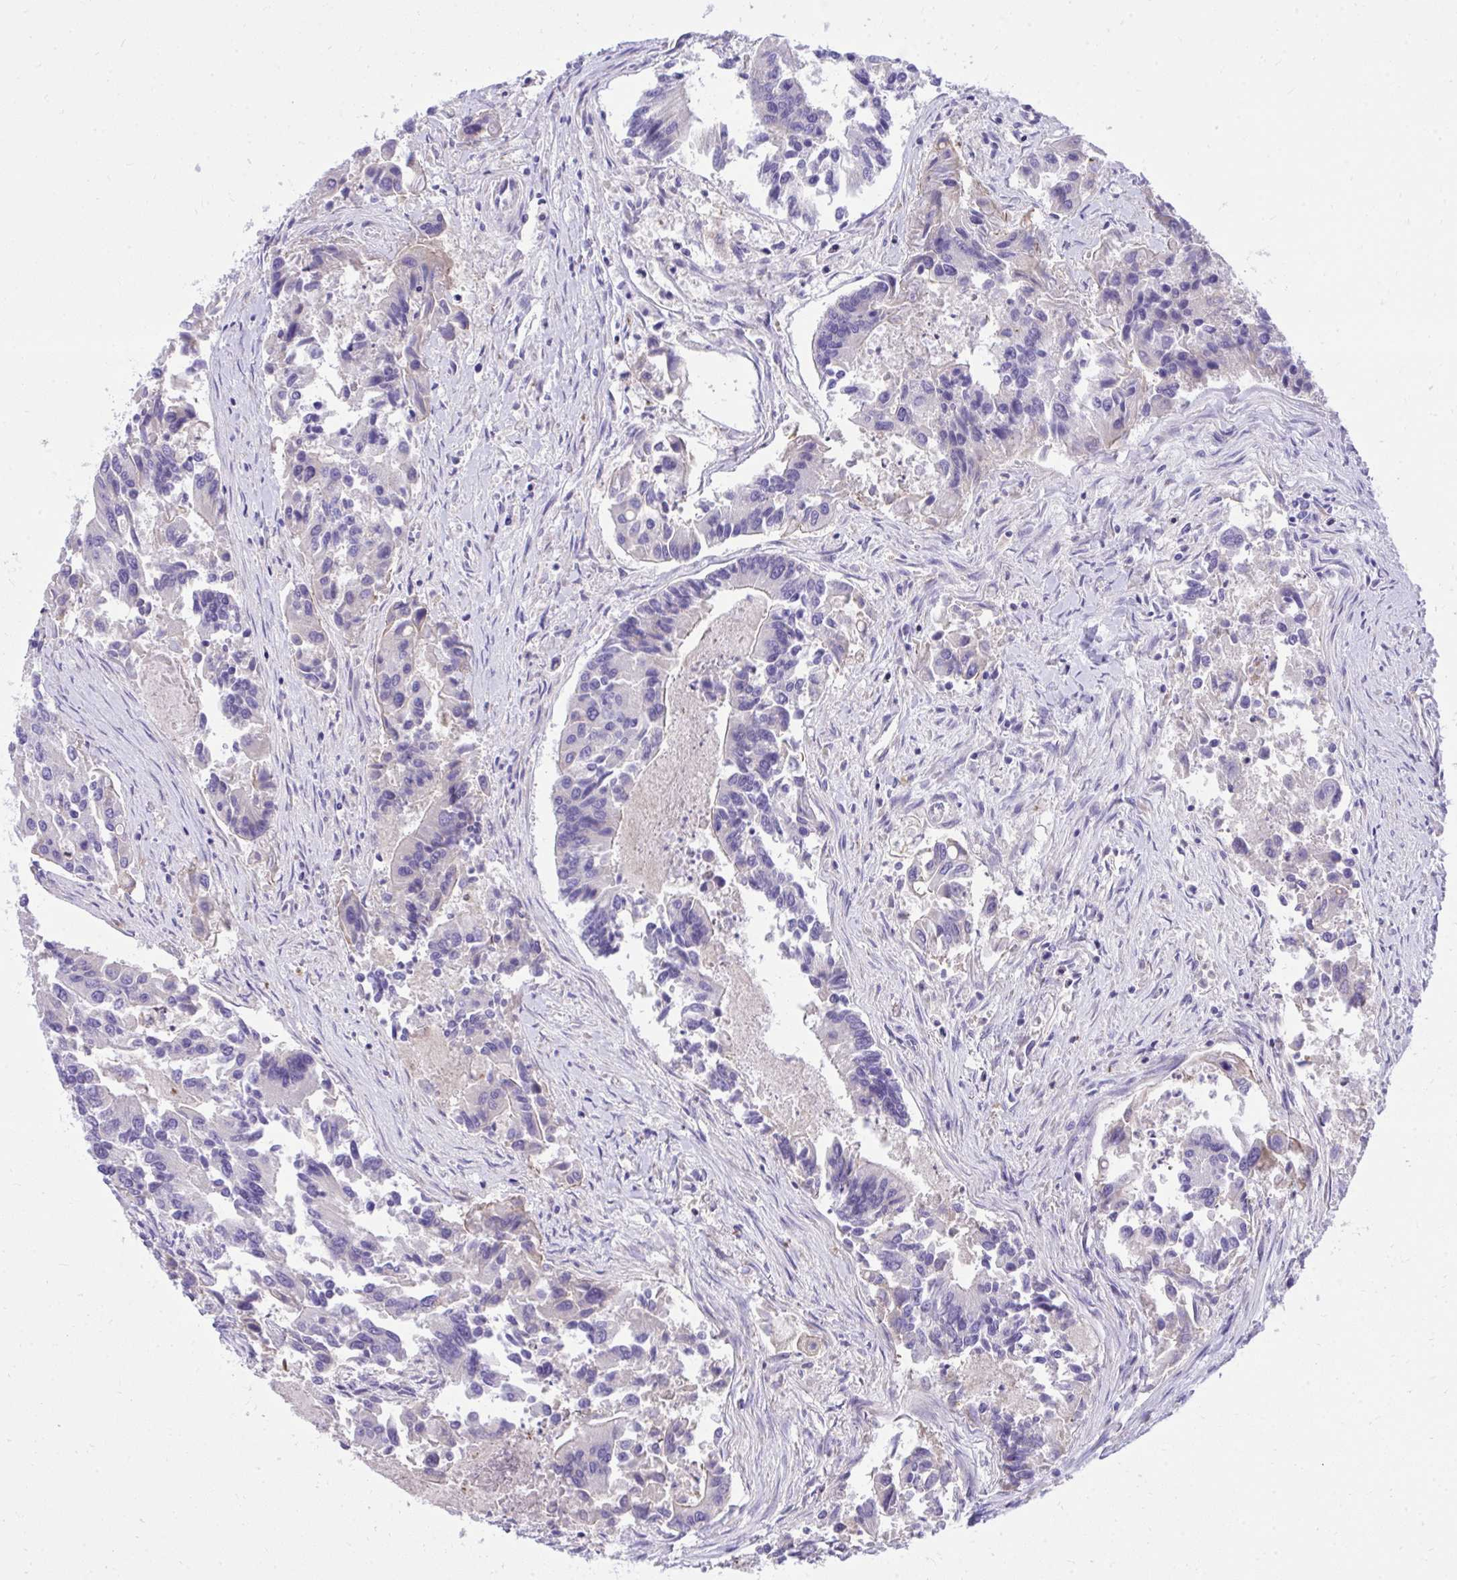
{"staining": {"intensity": "negative", "quantity": "none", "location": "none"}, "tissue": "colorectal cancer", "cell_type": "Tumor cells", "image_type": "cancer", "snomed": [{"axis": "morphology", "description": "Adenocarcinoma, NOS"}, {"axis": "topography", "description": "Colon"}], "caption": "An image of adenocarcinoma (colorectal) stained for a protein demonstrates no brown staining in tumor cells.", "gene": "HRG", "patient": {"sex": "female", "age": 67}}